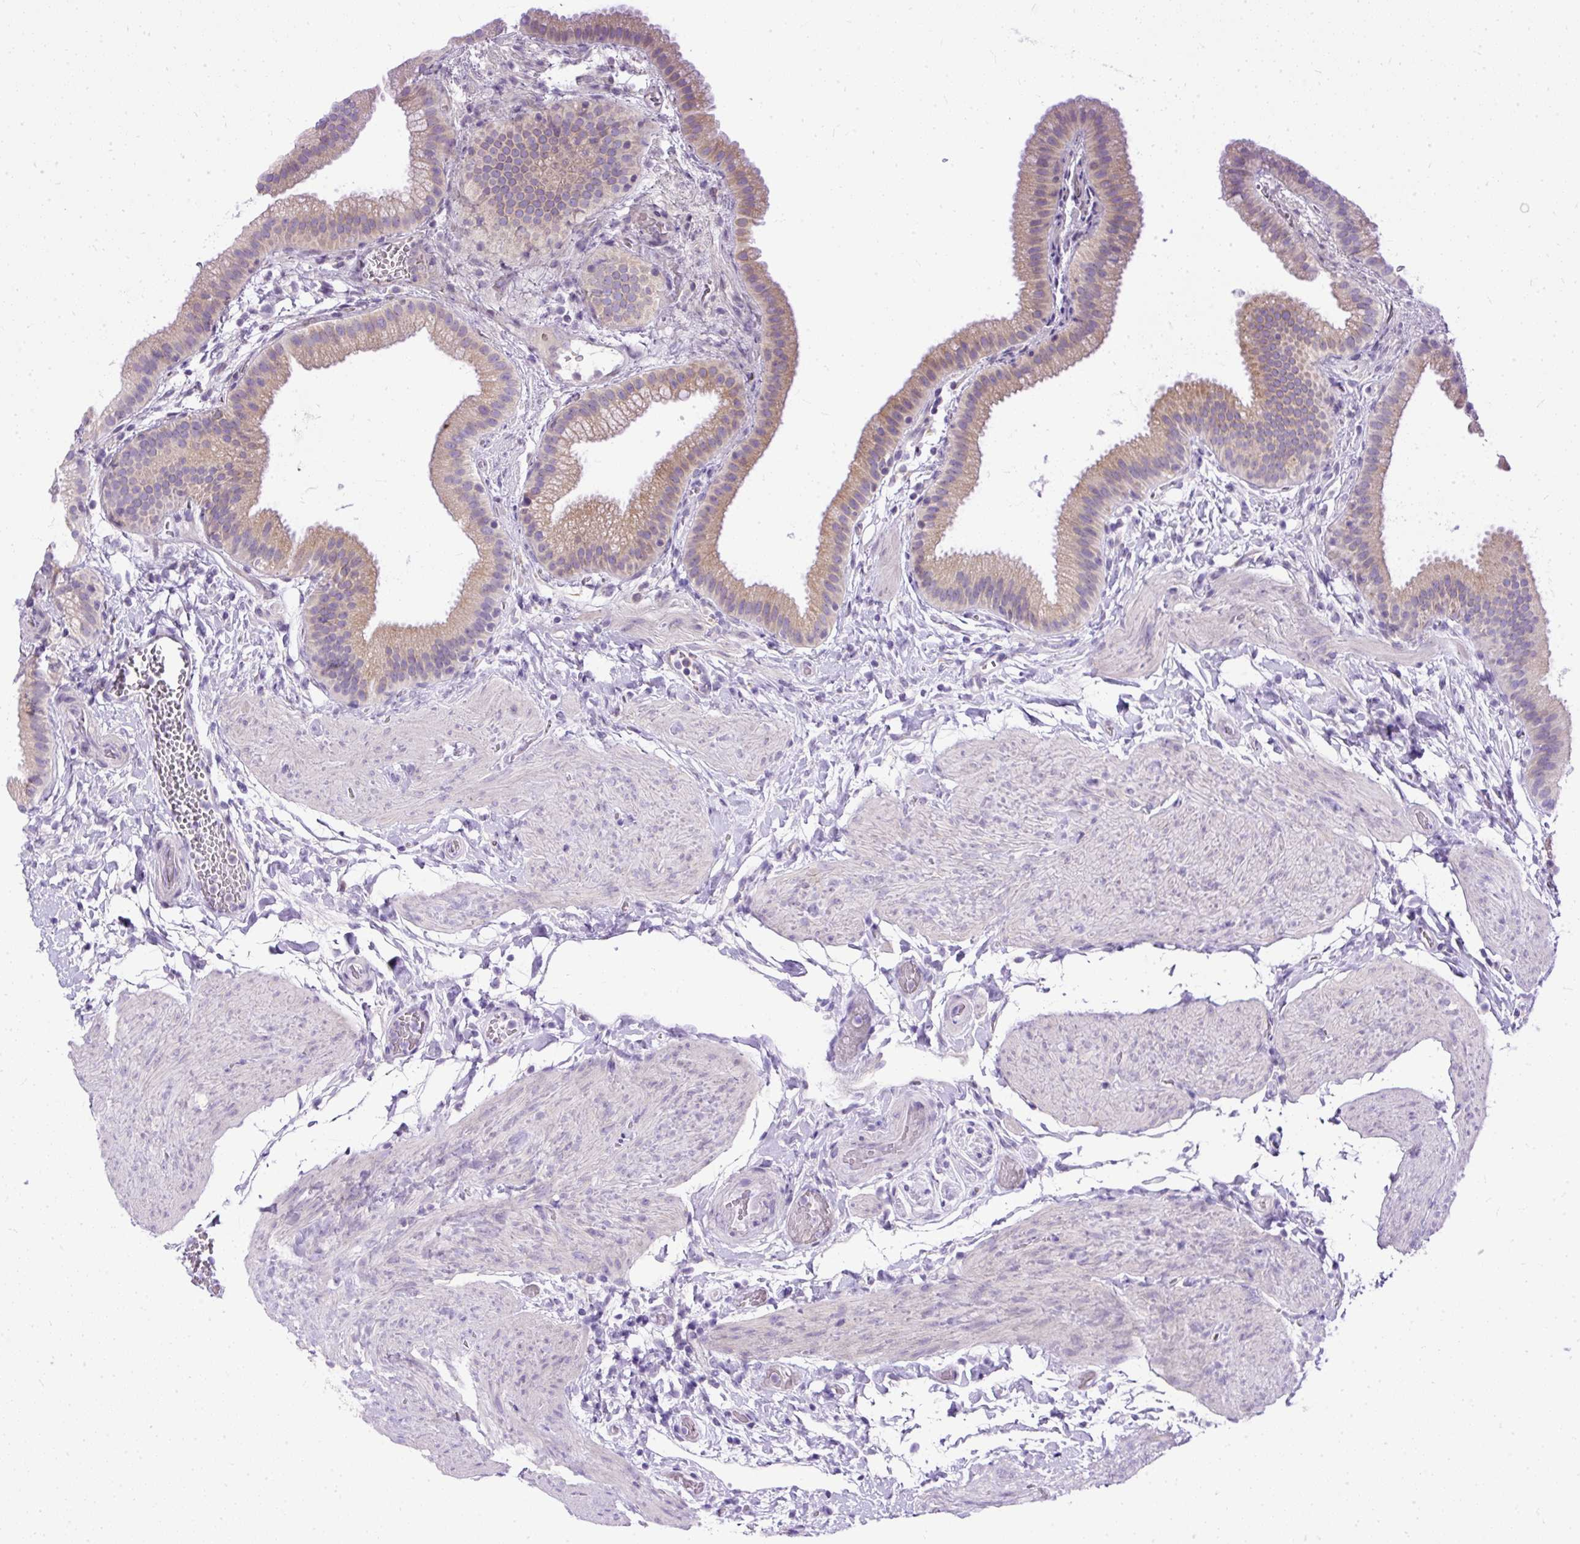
{"staining": {"intensity": "moderate", "quantity": ">75%", "location": "cytoplasmic/membranous"}, "tissue": "gallbladder", "cell_type": "Glandular cells", "image_type": "normal", "snomed": [{"axis": "morphology", "description": "Normal tissue, NOS"}, {"axis": "topography", "description": "Gallbladder"}], "caption": "Unremarkable gallbladder demonstrates moderate cytoplasmic/membranous expression in approximately >75% of glandular cells (Brightfield microscopy of DAB IHC at high magnification)..", "gene": "AMFR", "patient": {"sex": "female", "age": 63}}